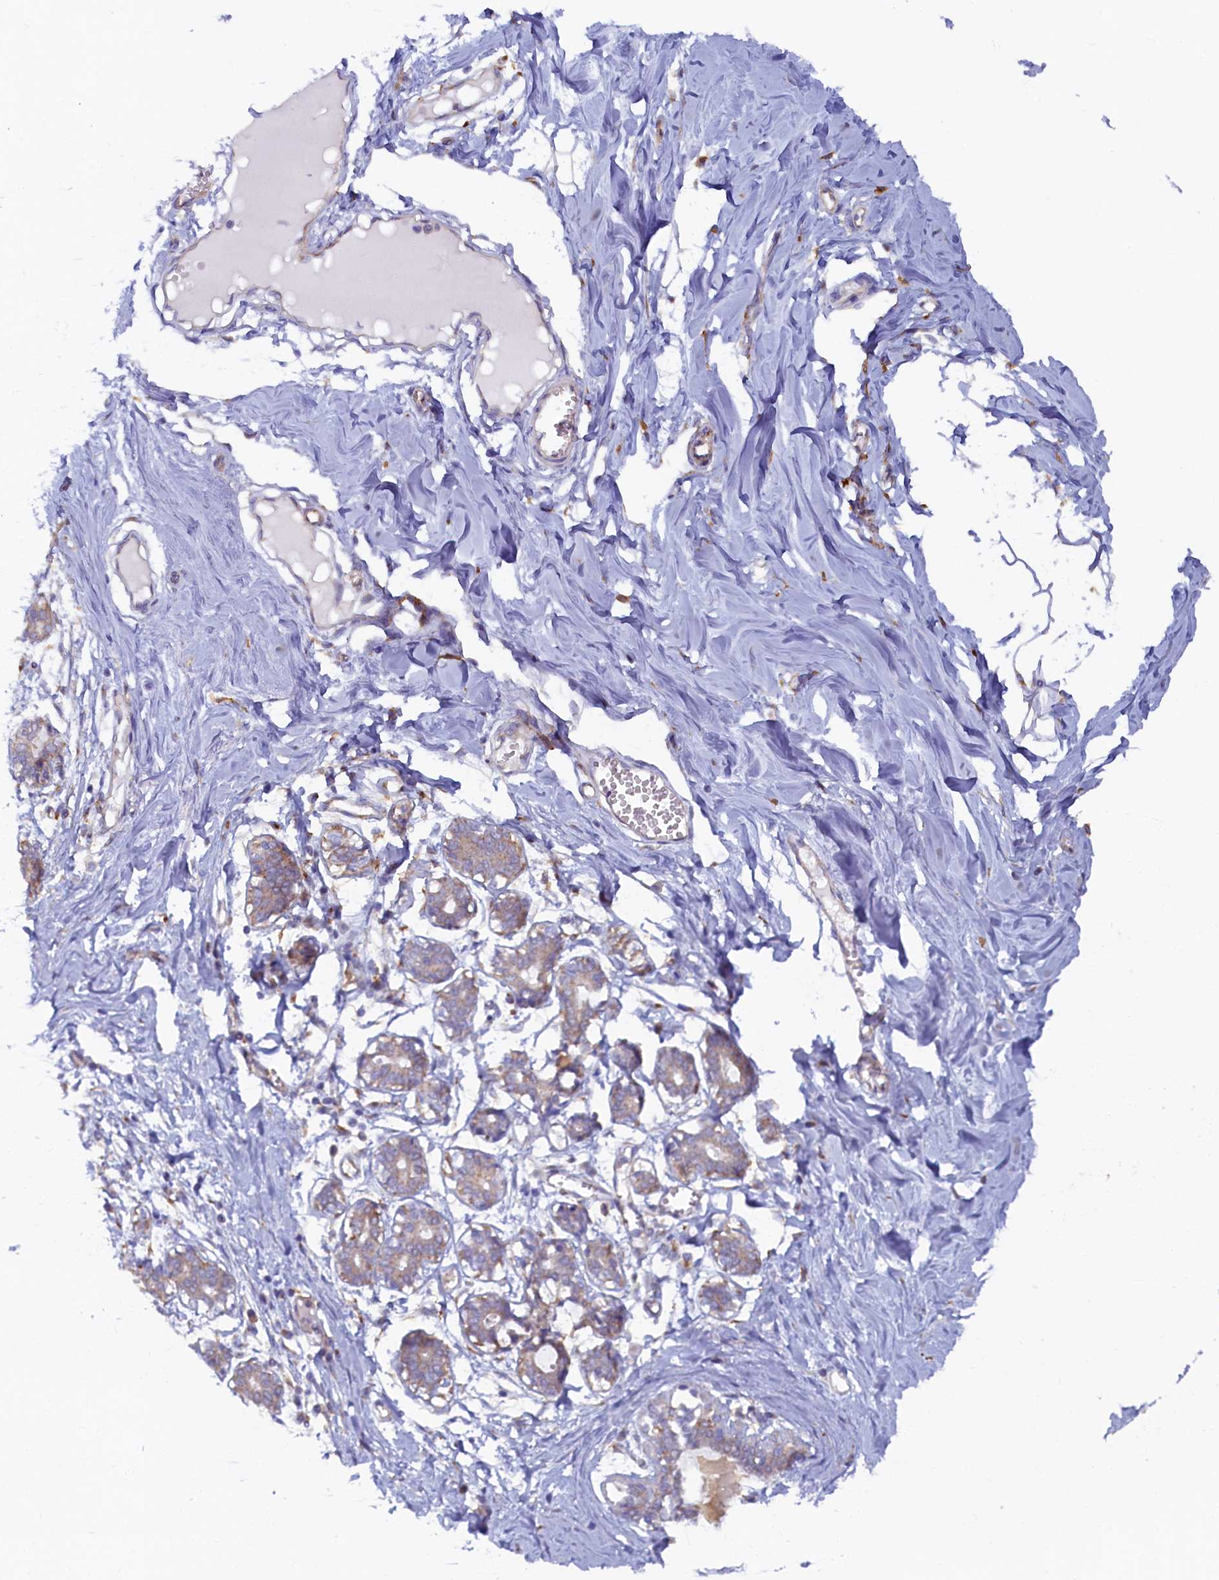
{"staining": {"intensity": "moderate", "quantity": "25%-75%", "location": "cytoplasmic/membranous"}, "tissue": "breast", "cell_type": "Adipocytes", "image_type": "normal", "snomed": [{"axis": "morphology", "description": "Normal tissue, NOS"}, {"axis": "topography", "description": "Breast"}], "caption": "Human breast stained with a brown dye demonstrates moderate cytoplasmic/membranous positive positivity in approximately 25%-75% of adipocytes.", "gene": "STX12", "patient": {"sex": "female", "age": 27}}